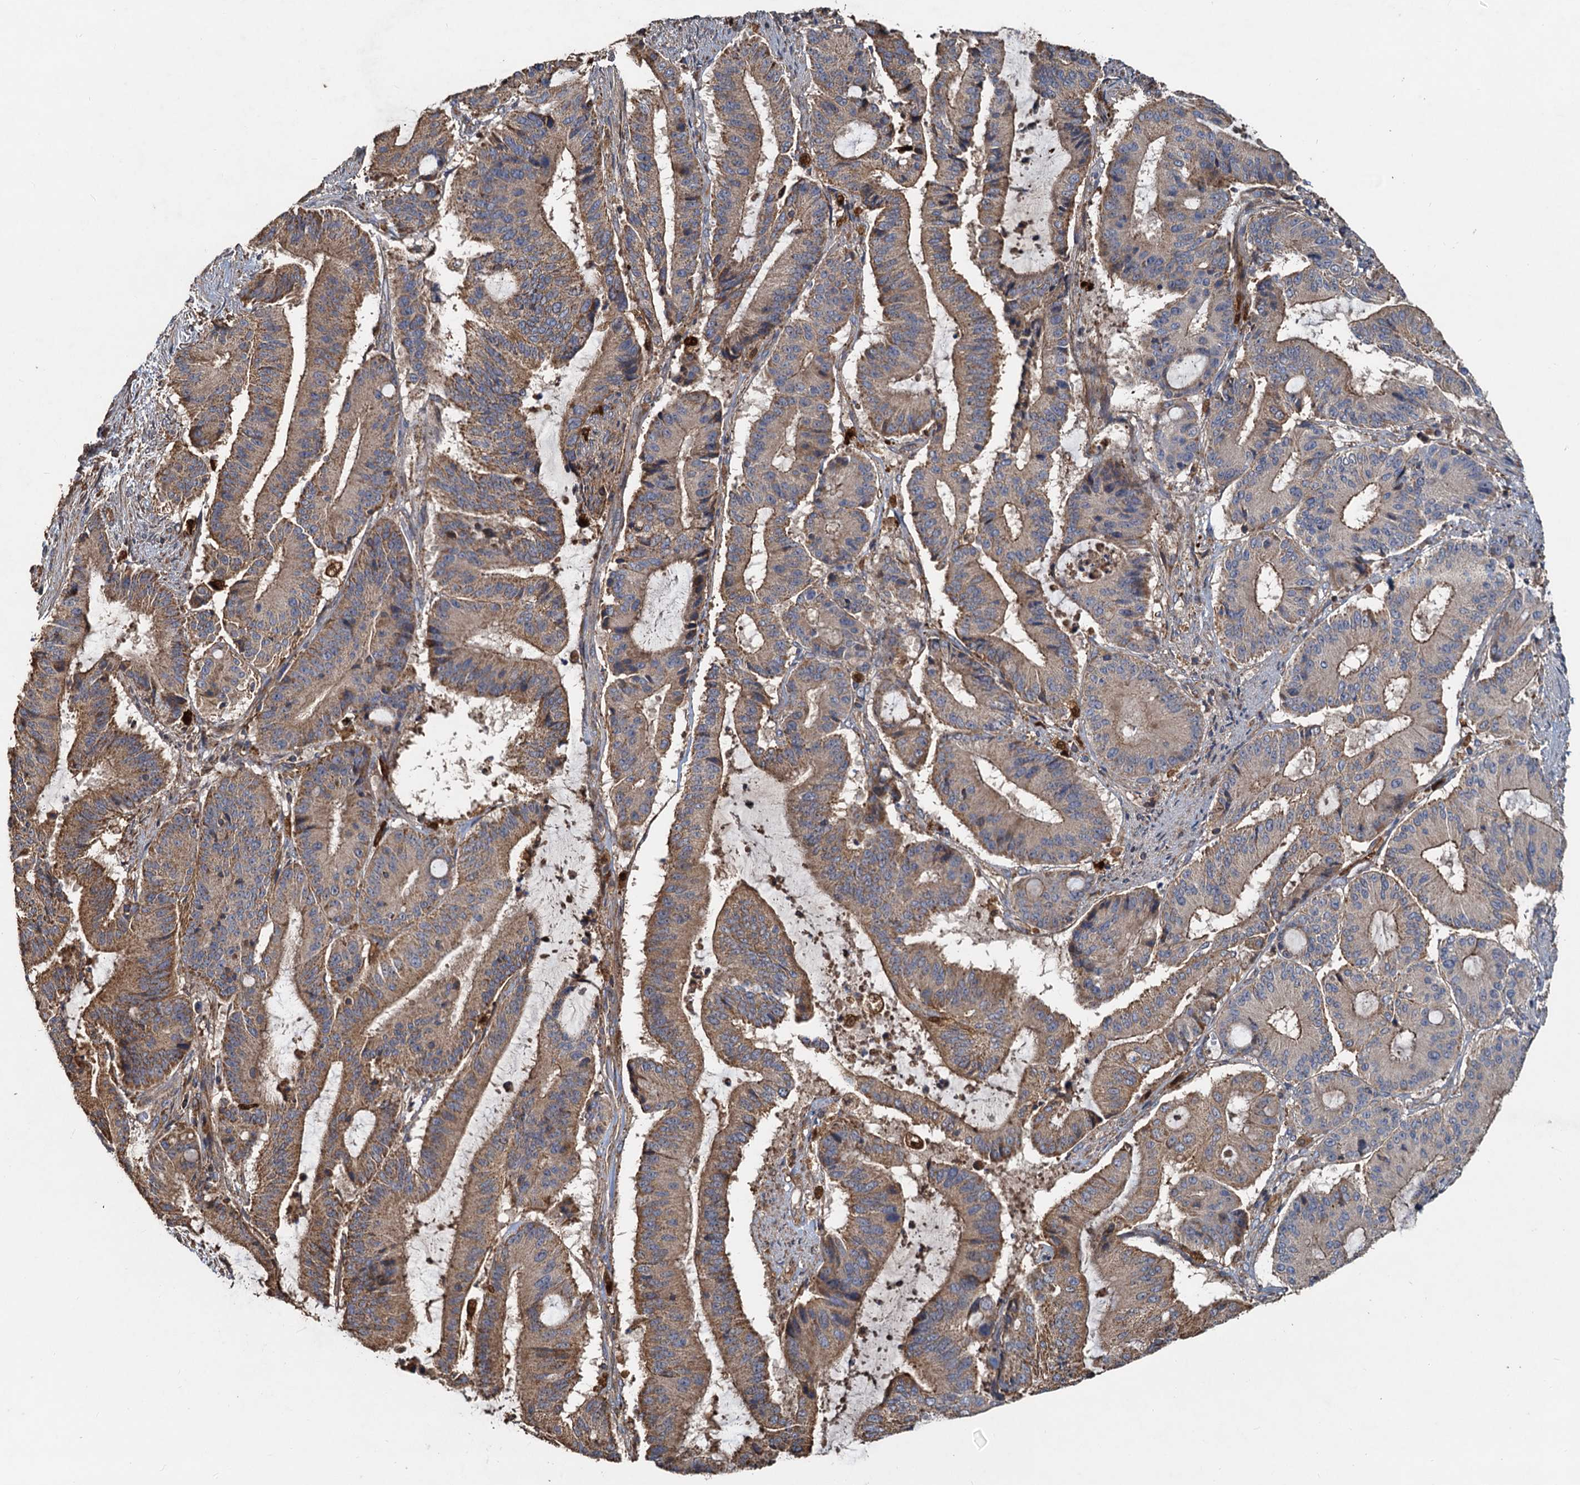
{"staining": {"intensity": "moderate", "quantity": ">75%", "location": "cytoplasmic/membranous"}, "tissue": "liver cancer", "cell_type": "Tumor cells", "image_type": "cancer", "snomed": [{"axis": "morphology", "description": "Normal tissue, NOS"}, {"axis": "morphology", "description": "Cholangiocarcinoma"}, {"axis": "topography", "description": "Liver"}, {"axis": "topography", "description": "Peripheral nerve tissue"}], "caption": "A histopathology image showing moderate cytoplasmic/membranous expression in about >75% of tumor cells in liver cancer, as visualized by brown immunohistochemical staining.", "gene": "SDS", "patient": {"sex": "female", "age": 73}}